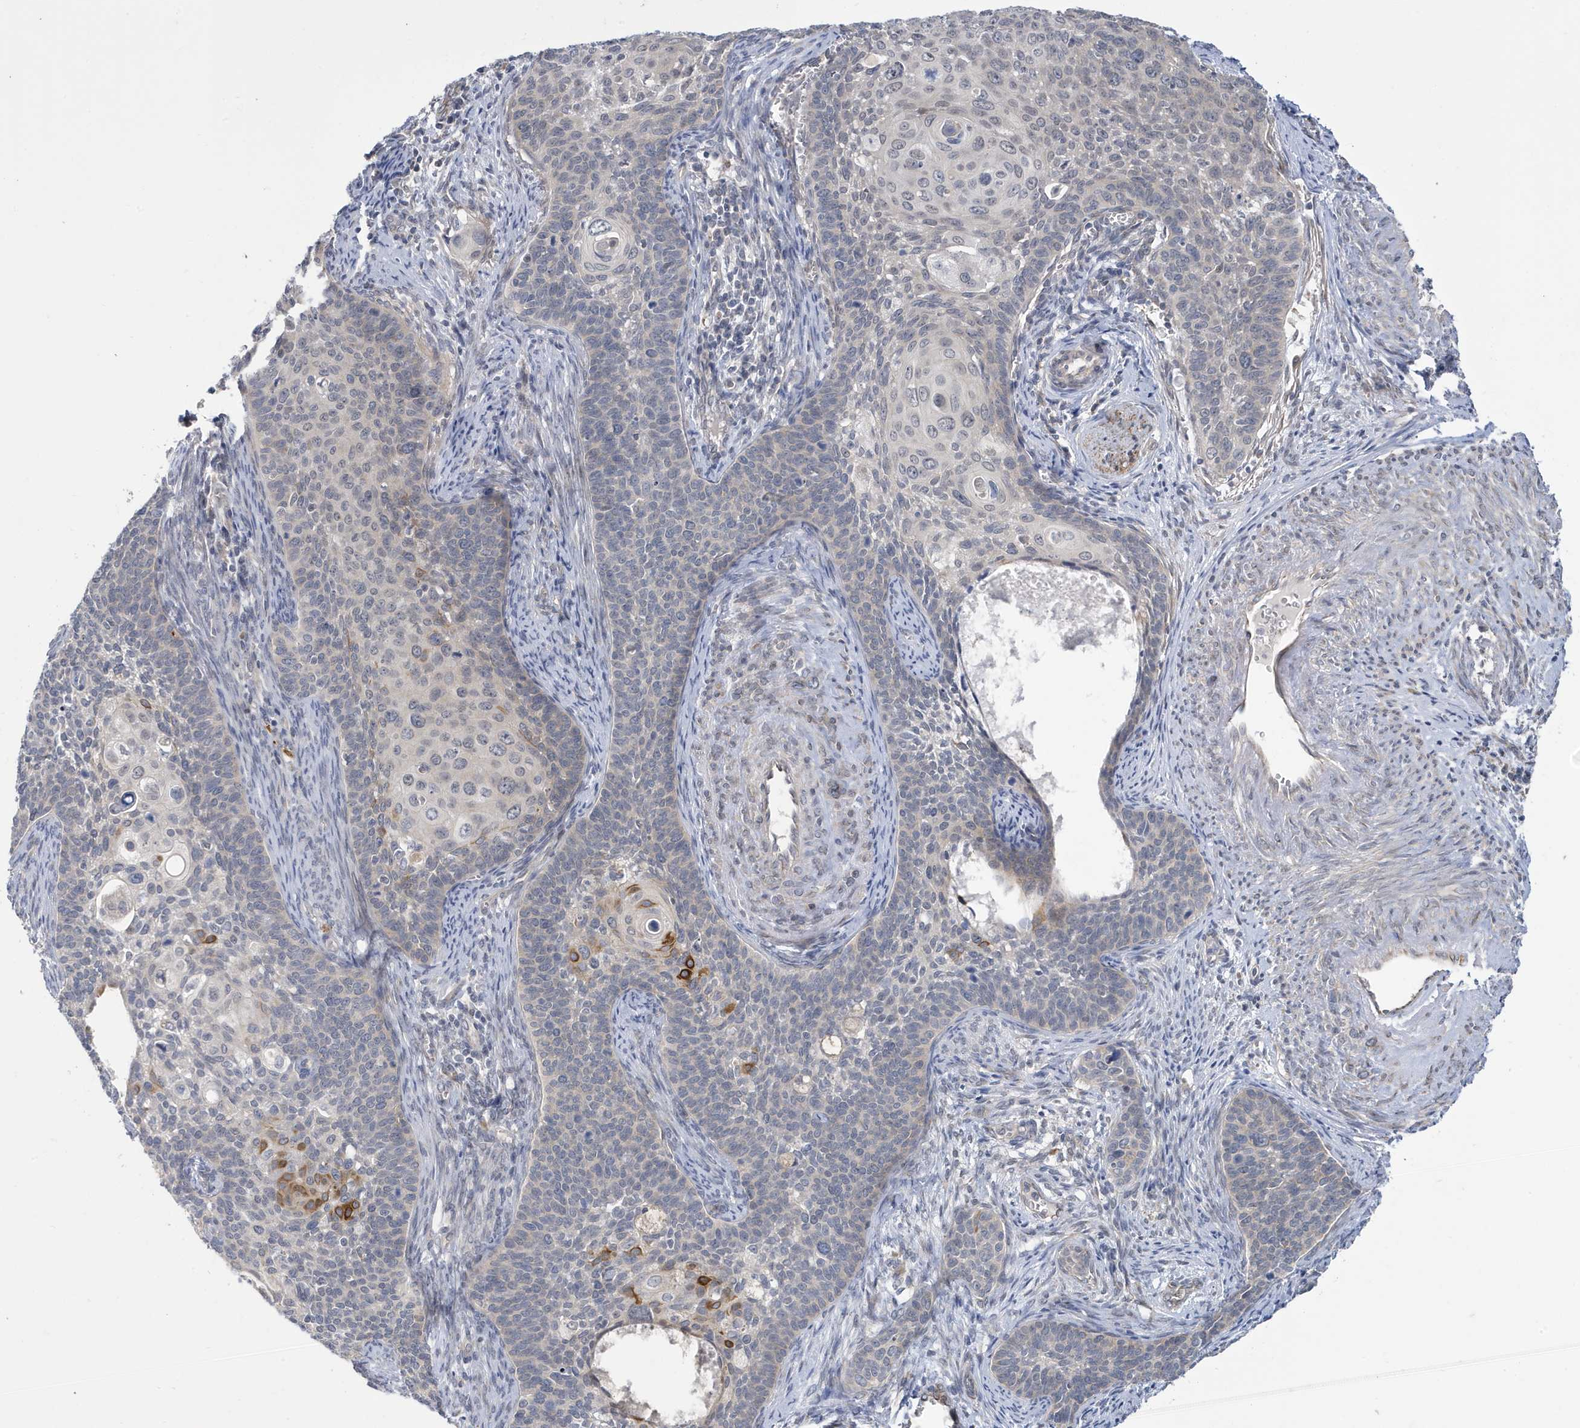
{"staining": {"intensity": "strong", "quantity": "<25%", "location": "cytoplasmic/membranous"}, "tissue": "cervical cancer", "cell_type": "Tumor cells", "image_type": "cancer", "snomed": [{"axis": "morphology", "description": "Squamous cell carcinoma, NOS"}, {"axis": "topography", "description": "Cervix"}], "caption": "A brown stain highlights strong cytoplasmic/membranous expression of a protein in cervical squamous cell carcinoma tumor cells. The protein is shown in brown color, while the nuclei are stained blue.", "gene": "ZNF654", "patient": {"sex": "female", "age": 33}}